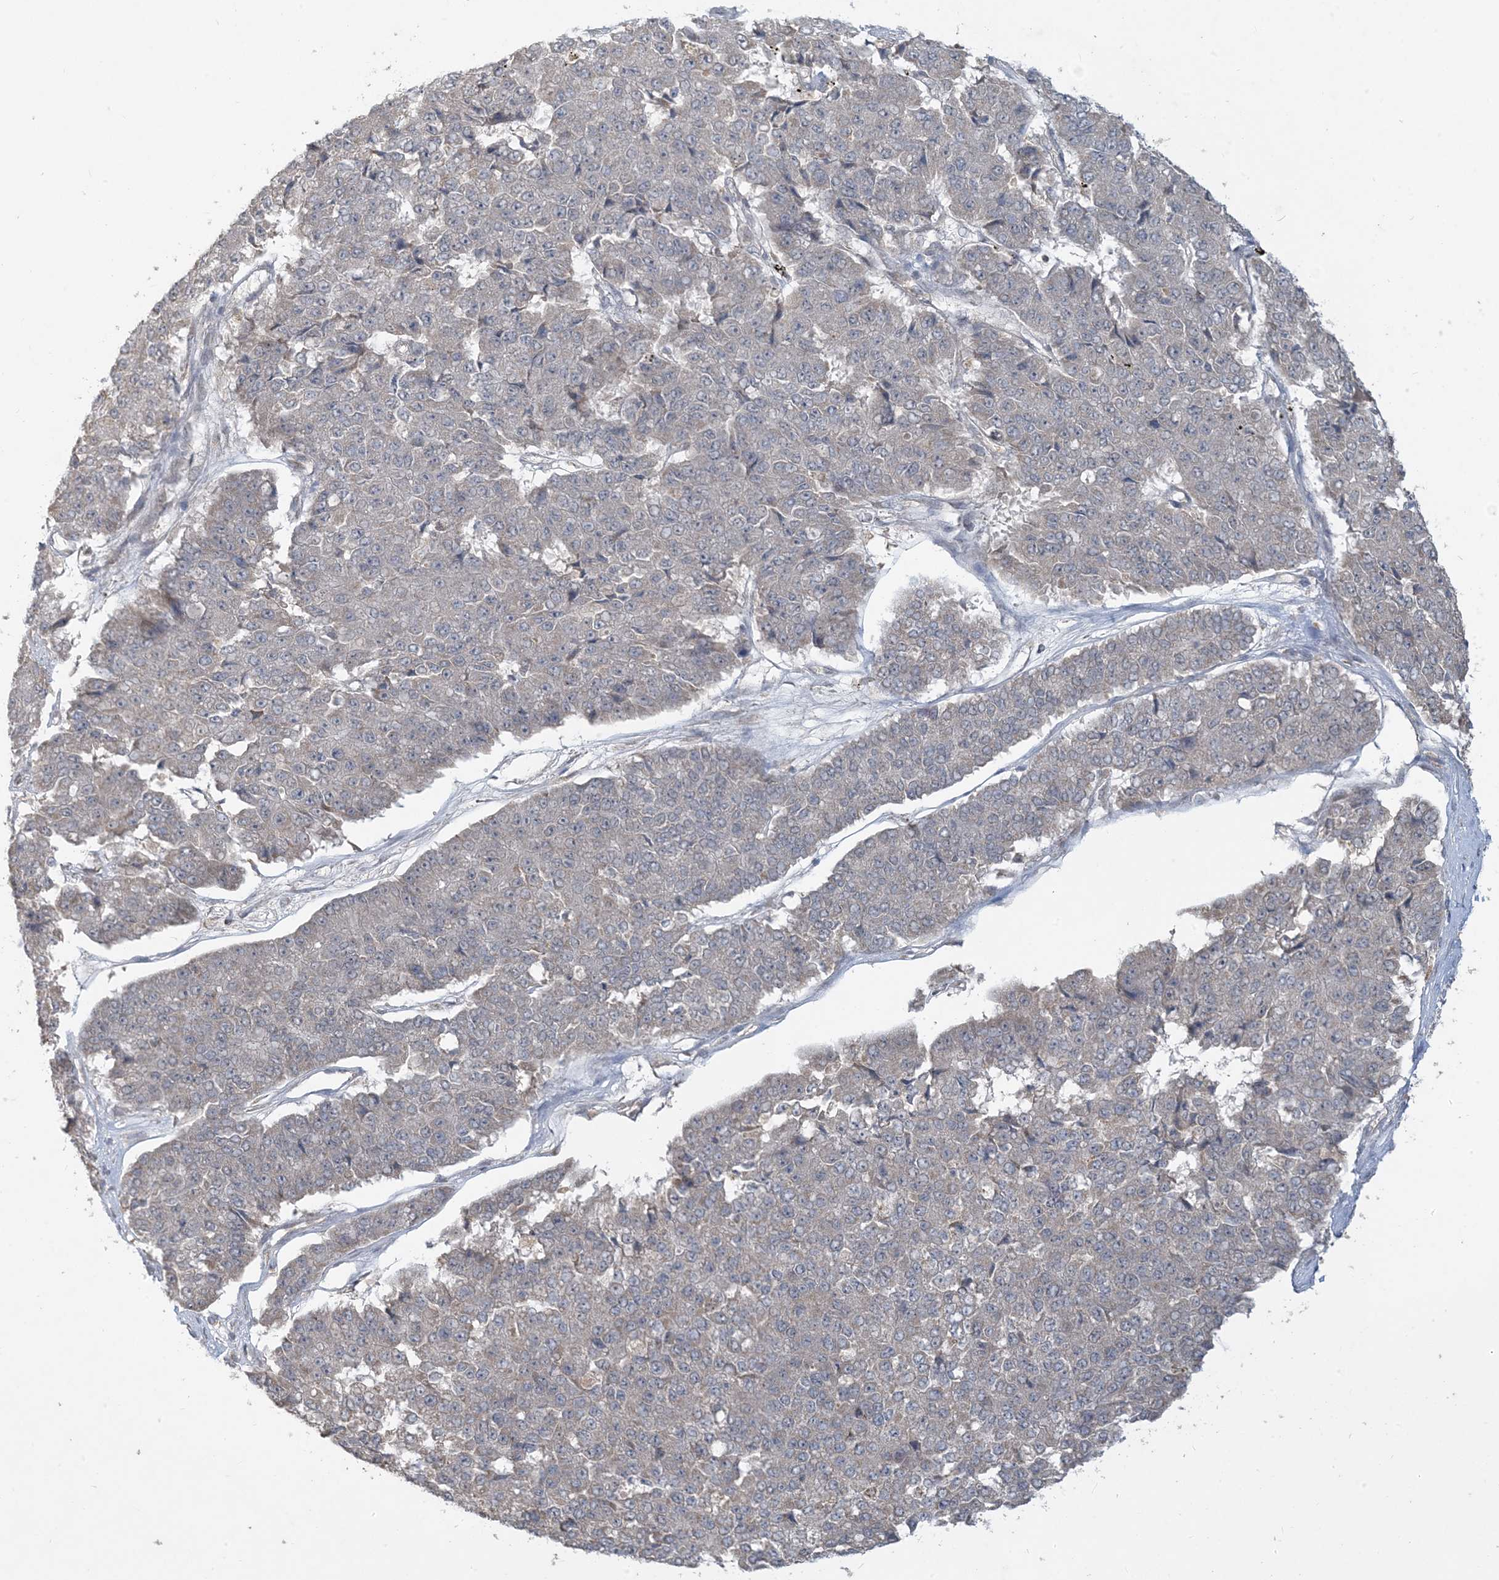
{"staining": {"intensity": "weak", "quantity": "<25%", "location": "cytoplasmic/membranous"}, "tissue": "pancreatic cancer", "cell_type": "Tumor cells", "image_type": "cancer", "snomed": [{"axis": "morphology", "description": "Adenocarcinoma, NOS"}, {"axis": "topography", "description": "Pancreas"}], "caption": "A histopathology image of adenocarcinoma (pancreatic) stained for a protein shows no brown staining in tumor cells.", "gene": "MCOLN1", "patient": {"sex": "male", "age": 50}}